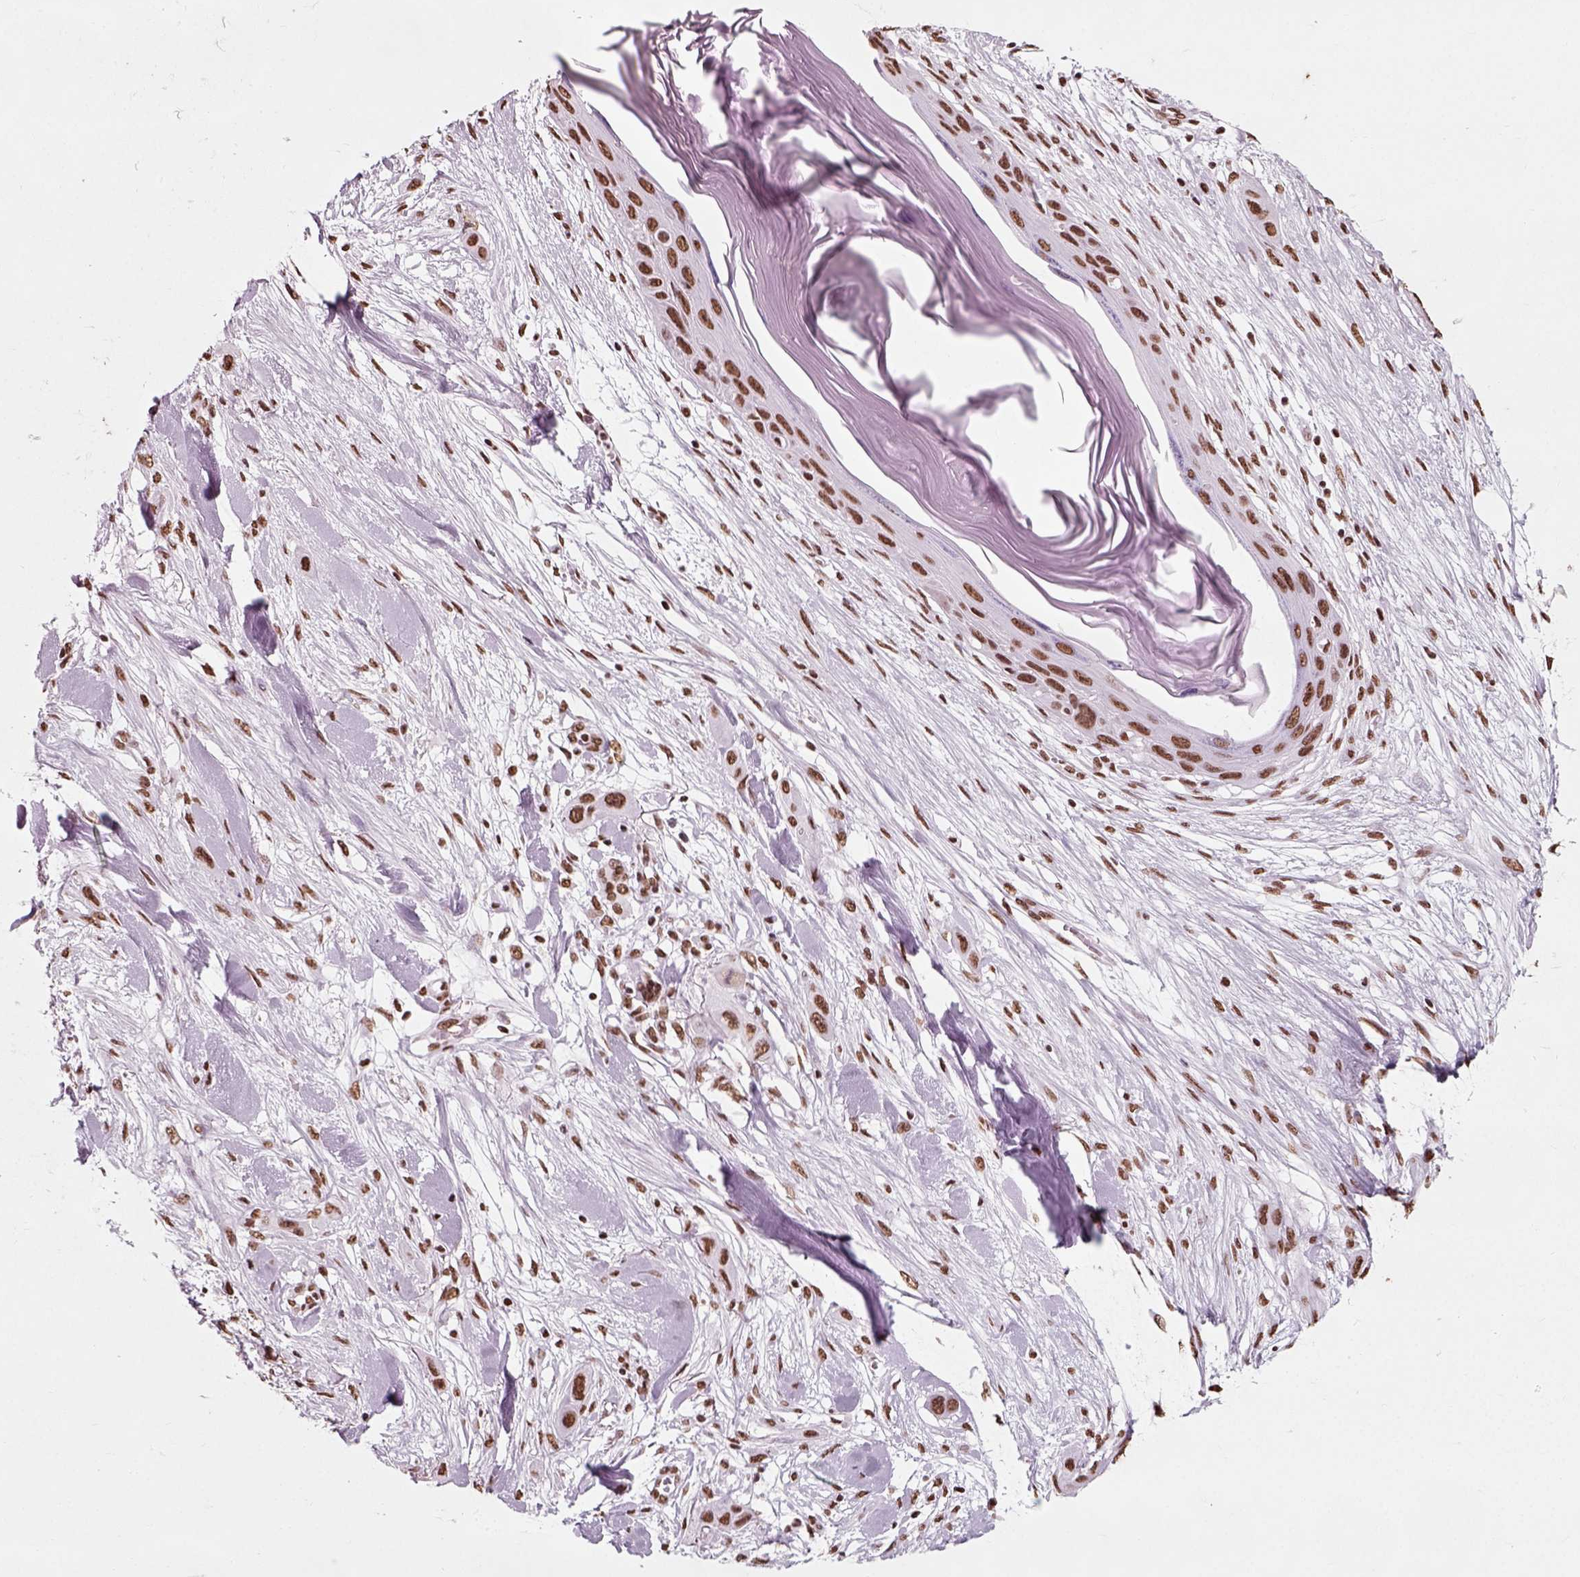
{"staining": {"intensity": "strong", "quantity": ">75%", "location": "nuclear"}, "tissue": "skin cancer", "cell_type": "Tumor cells", "image_type": "cancer", "snomed": [{"axis": "morphology", "description": "Squamous cell carcinoma, NOS"}, {"axis": "topography", "description": "Skin"}], "caption": "A histopathology image of skin squamous cell carcinoma stained for a protein reveals strong nuclear brown staining in tumor cells.", "gene": "POLR1H", "patient": {"sex": "male", "age": 79}}